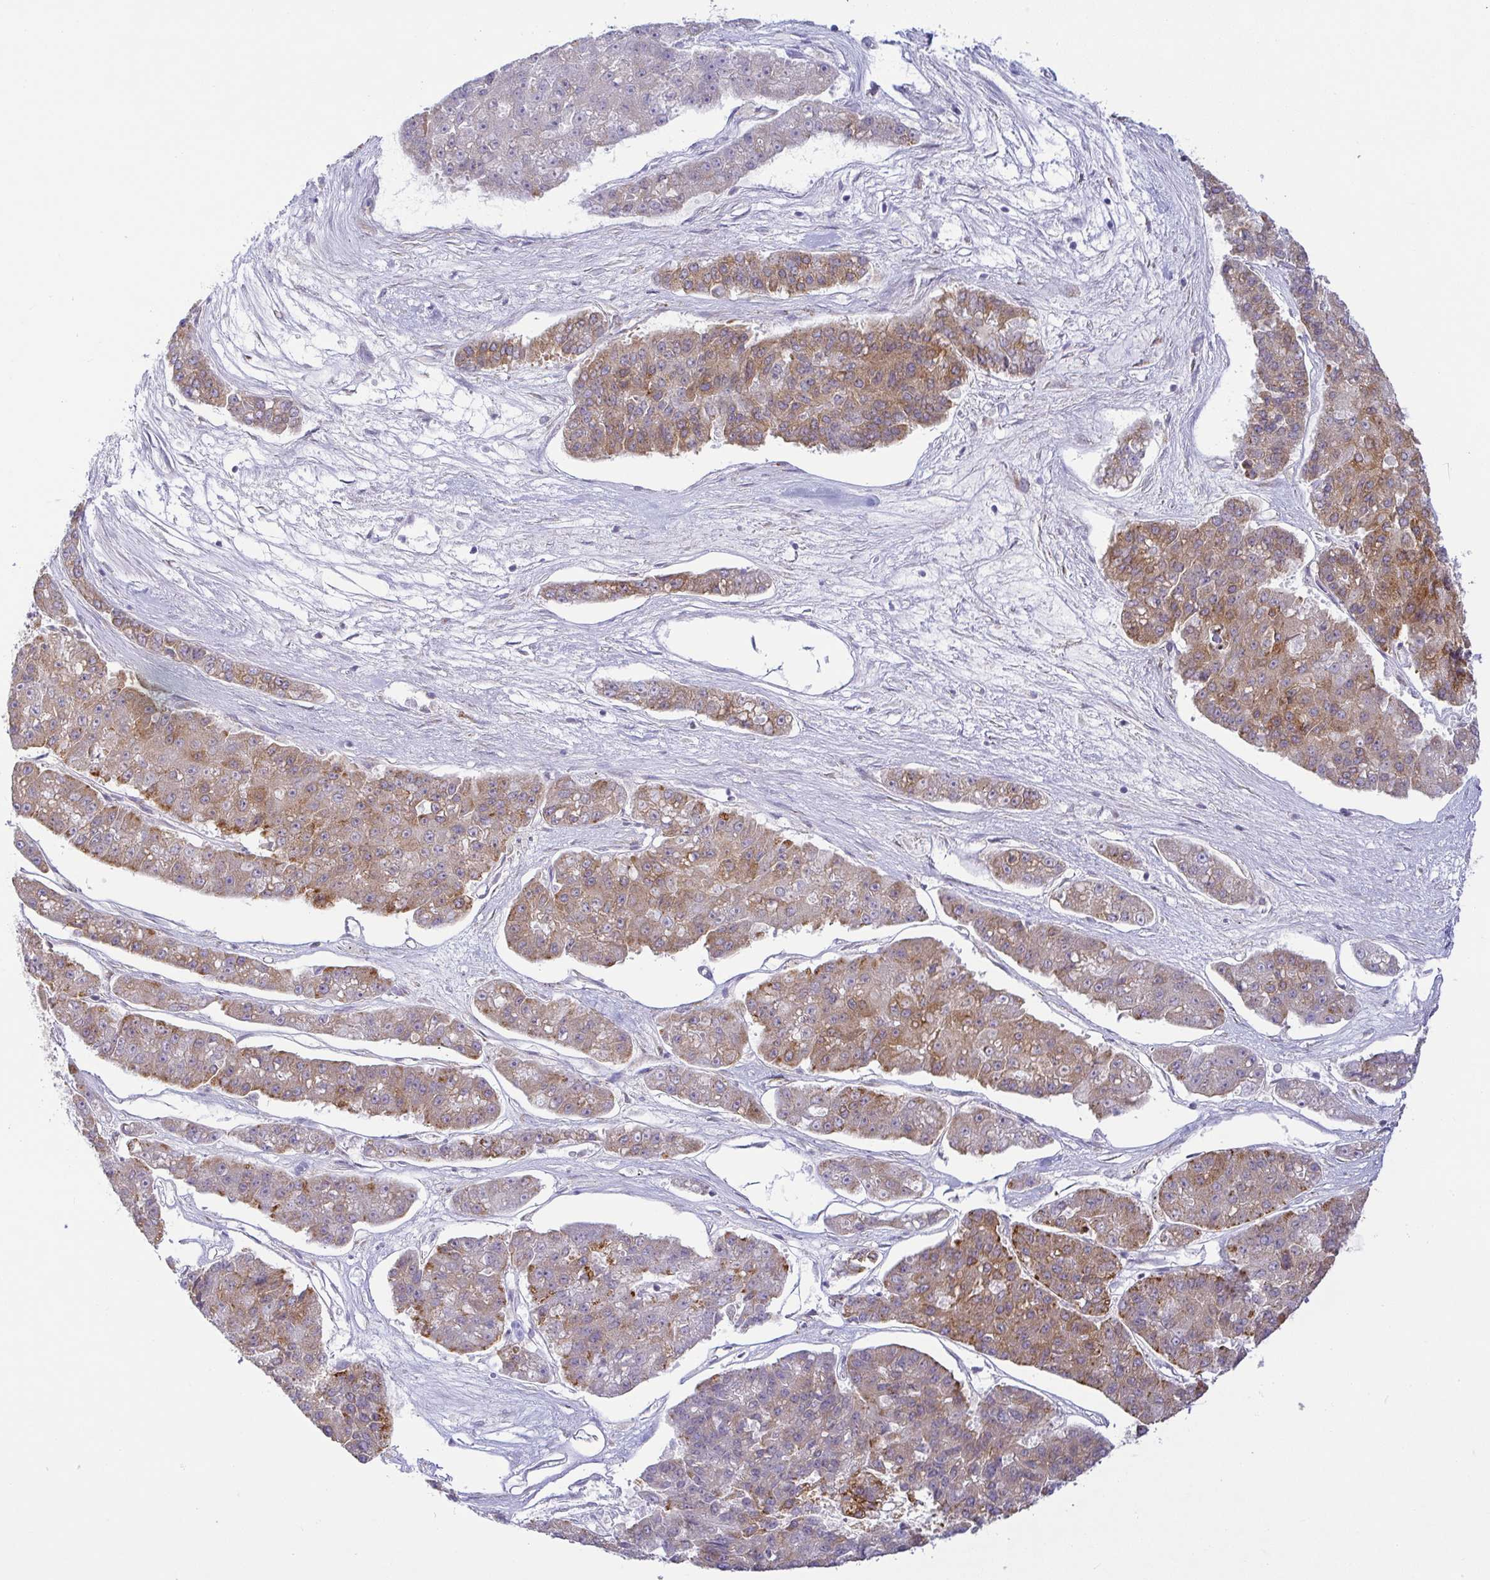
{"staining": {"intensity": "moderate", "quantity": "25%-75%", "location": "cytoplasmic/membranous"}, "tissue": "pancreatic cancer", "cell_type": "Tumor cells", "image_type": "cancer", "snomed": [{"axis": "morphology", "description": "Adenocarcinoma, NOS"}, {"axis": "topography", "description": "Pancreas"}], "caption": "Human pancreatic cancer stained with a brown dye reveals moderate cytoplasmic/membranous positive positivity in approximately 25%-75% of tumor cells.", "gene": "DERL2", "patient": {"sex": "male", "age": 50}}